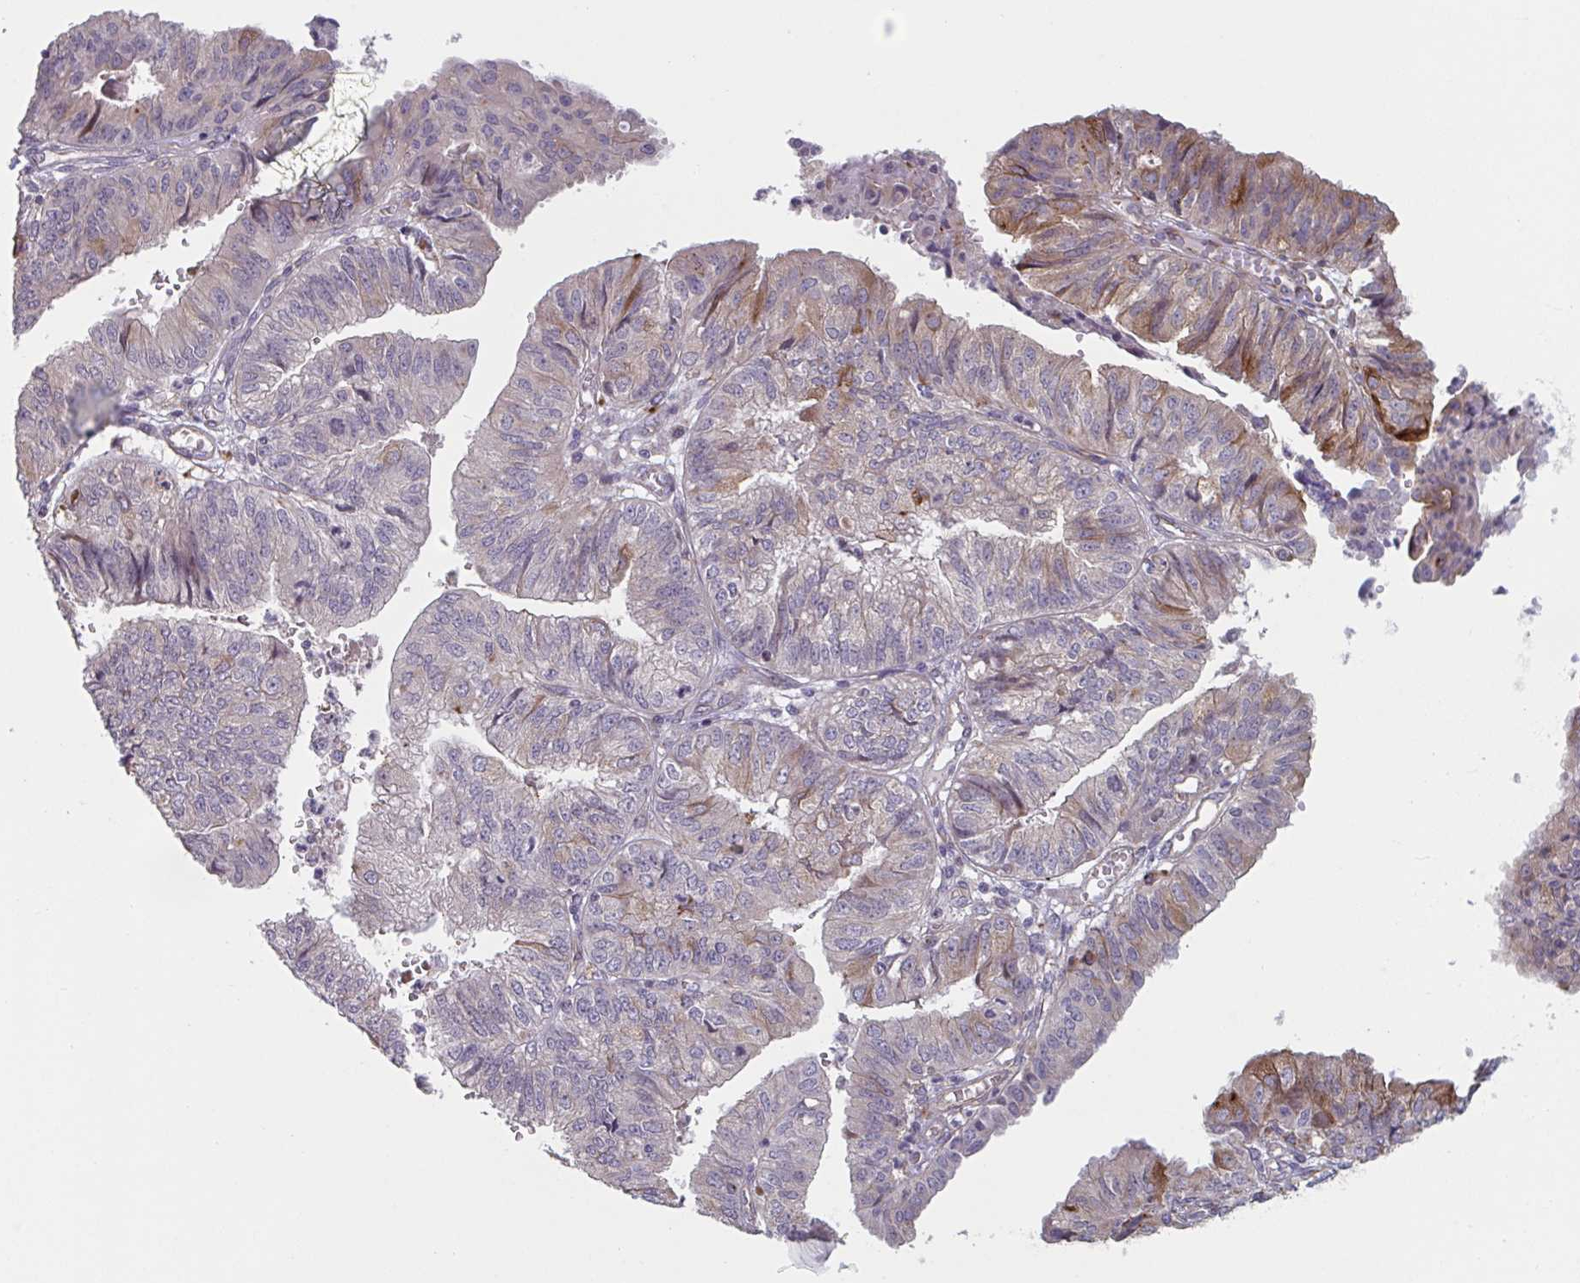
{"staining": {"intensity": "moderate", "quantity": "<25%", "location": "cytoplasmic/membranous"}, "tissue": "endometrial cancer", "cell_type": "Tumor cells", "image_type": "cancer", "snomed": [{"axis": "morphology", "description": "Adenocarcinoma, NOS"}, {"axis": "topography", "description": "Endometrium"}], "caption": "Protein expression analysis of endometrial adenocarcinoma displays moderate cytoplasmic/membranous expression in approximately <25% of tumor cells.", "gene": "TNFSF10", "patient": {"sex": "female", "age": 56}}